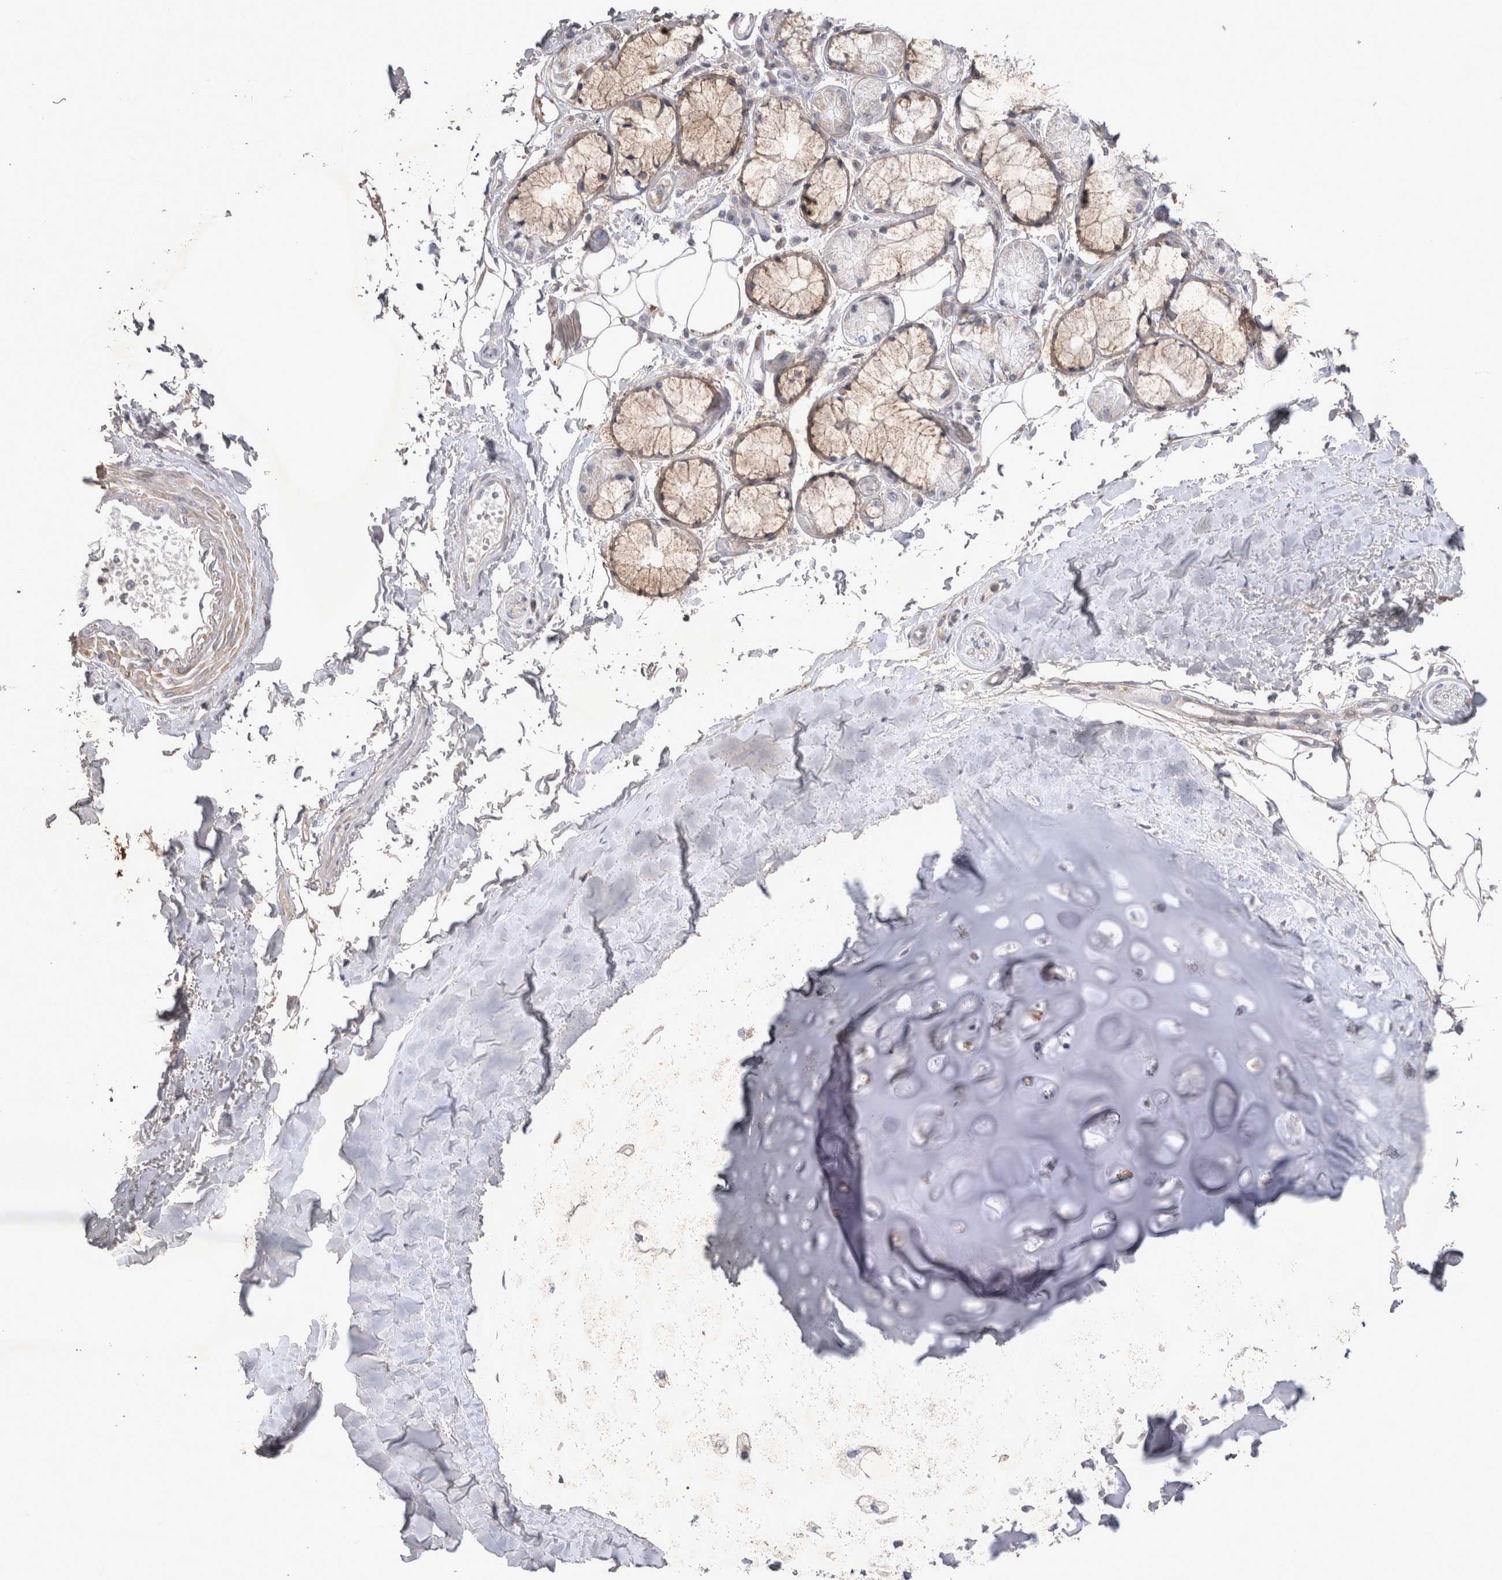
{"staining": {"intensity": "weak", "quantity": "25%-75%", "location": "cytoplasmic/membranous"}, "tissue": "adipose tissue", "cell_type": "Adipocytes", "image_type": "normal", "snomed": [{"axis": "morphology", "description": "Normal tissue, NOS"}, {"axis": "topography", "description": "Bronchus"}], "caption": "An immunohistochemistry histopathology image of unremarkable tissue is shown. Protein staining in brown labels weak cytoplasmic/membranous positivity in adipose tissue within adipocytes.", "gene": "SRD5A3", "patient": {"sex": "male", "age": 66}}